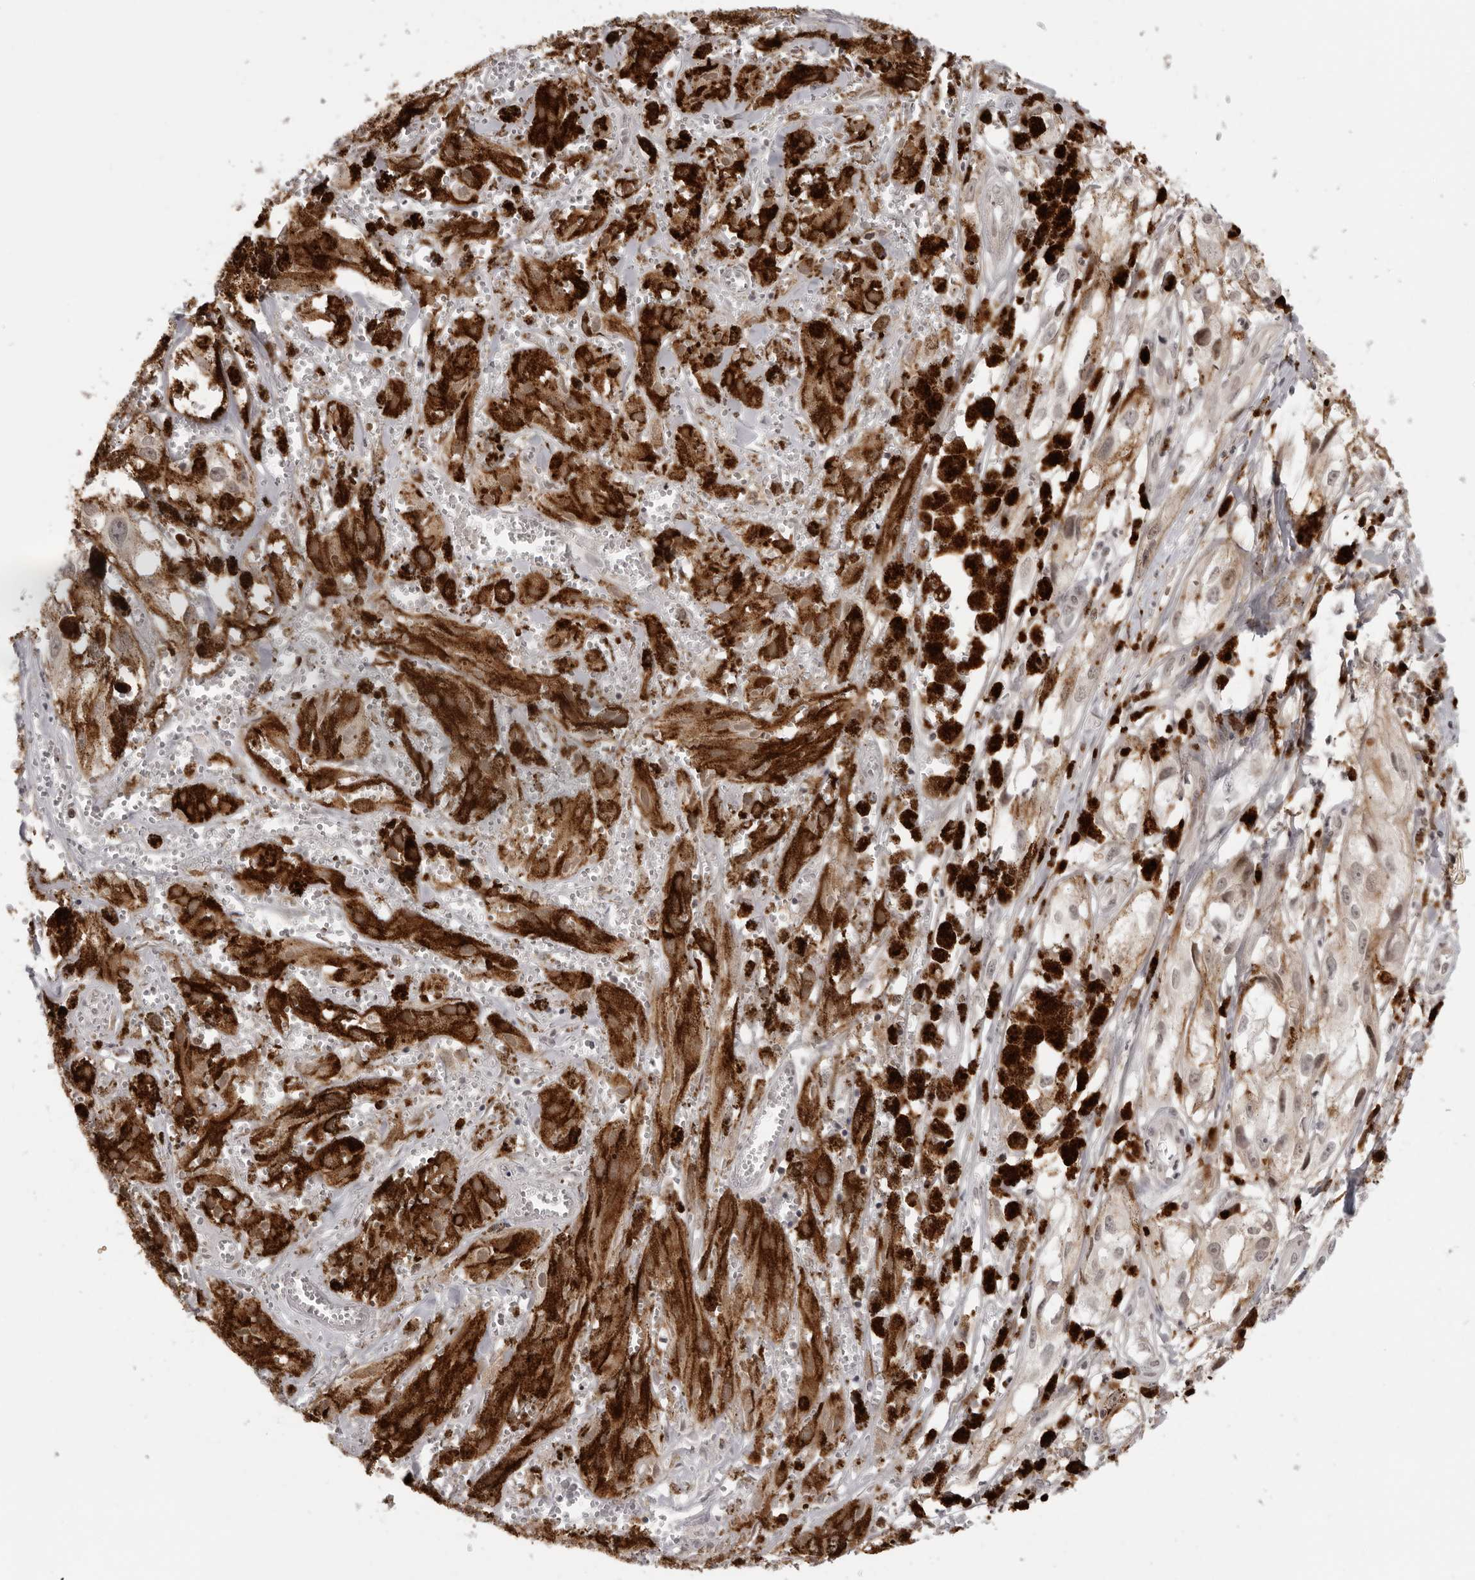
{"staining": {"intensity": "weak", "quantity": ">75%", "location": "cytoplasmic/membranous"}, "tissue": "melanoma", "cell_type": "Tumor cells", "image_type": "cancer", "snomed": [{"axis": "morphology", "description": "Malignant melanoma, NOS"}, {"axis": "topography", "description": "Skin"}], "caption": "This photomicrograph demonstrates malignant melanoma stained with immunohistochemistry to label a protein in brown. The cytoplasmic/membranous of tumor cells show weak positivity for the protein. Nuclei are counter-stained blue.", "gene": "SRGAP2", "patient": {"sex": "male", "age": 88}}